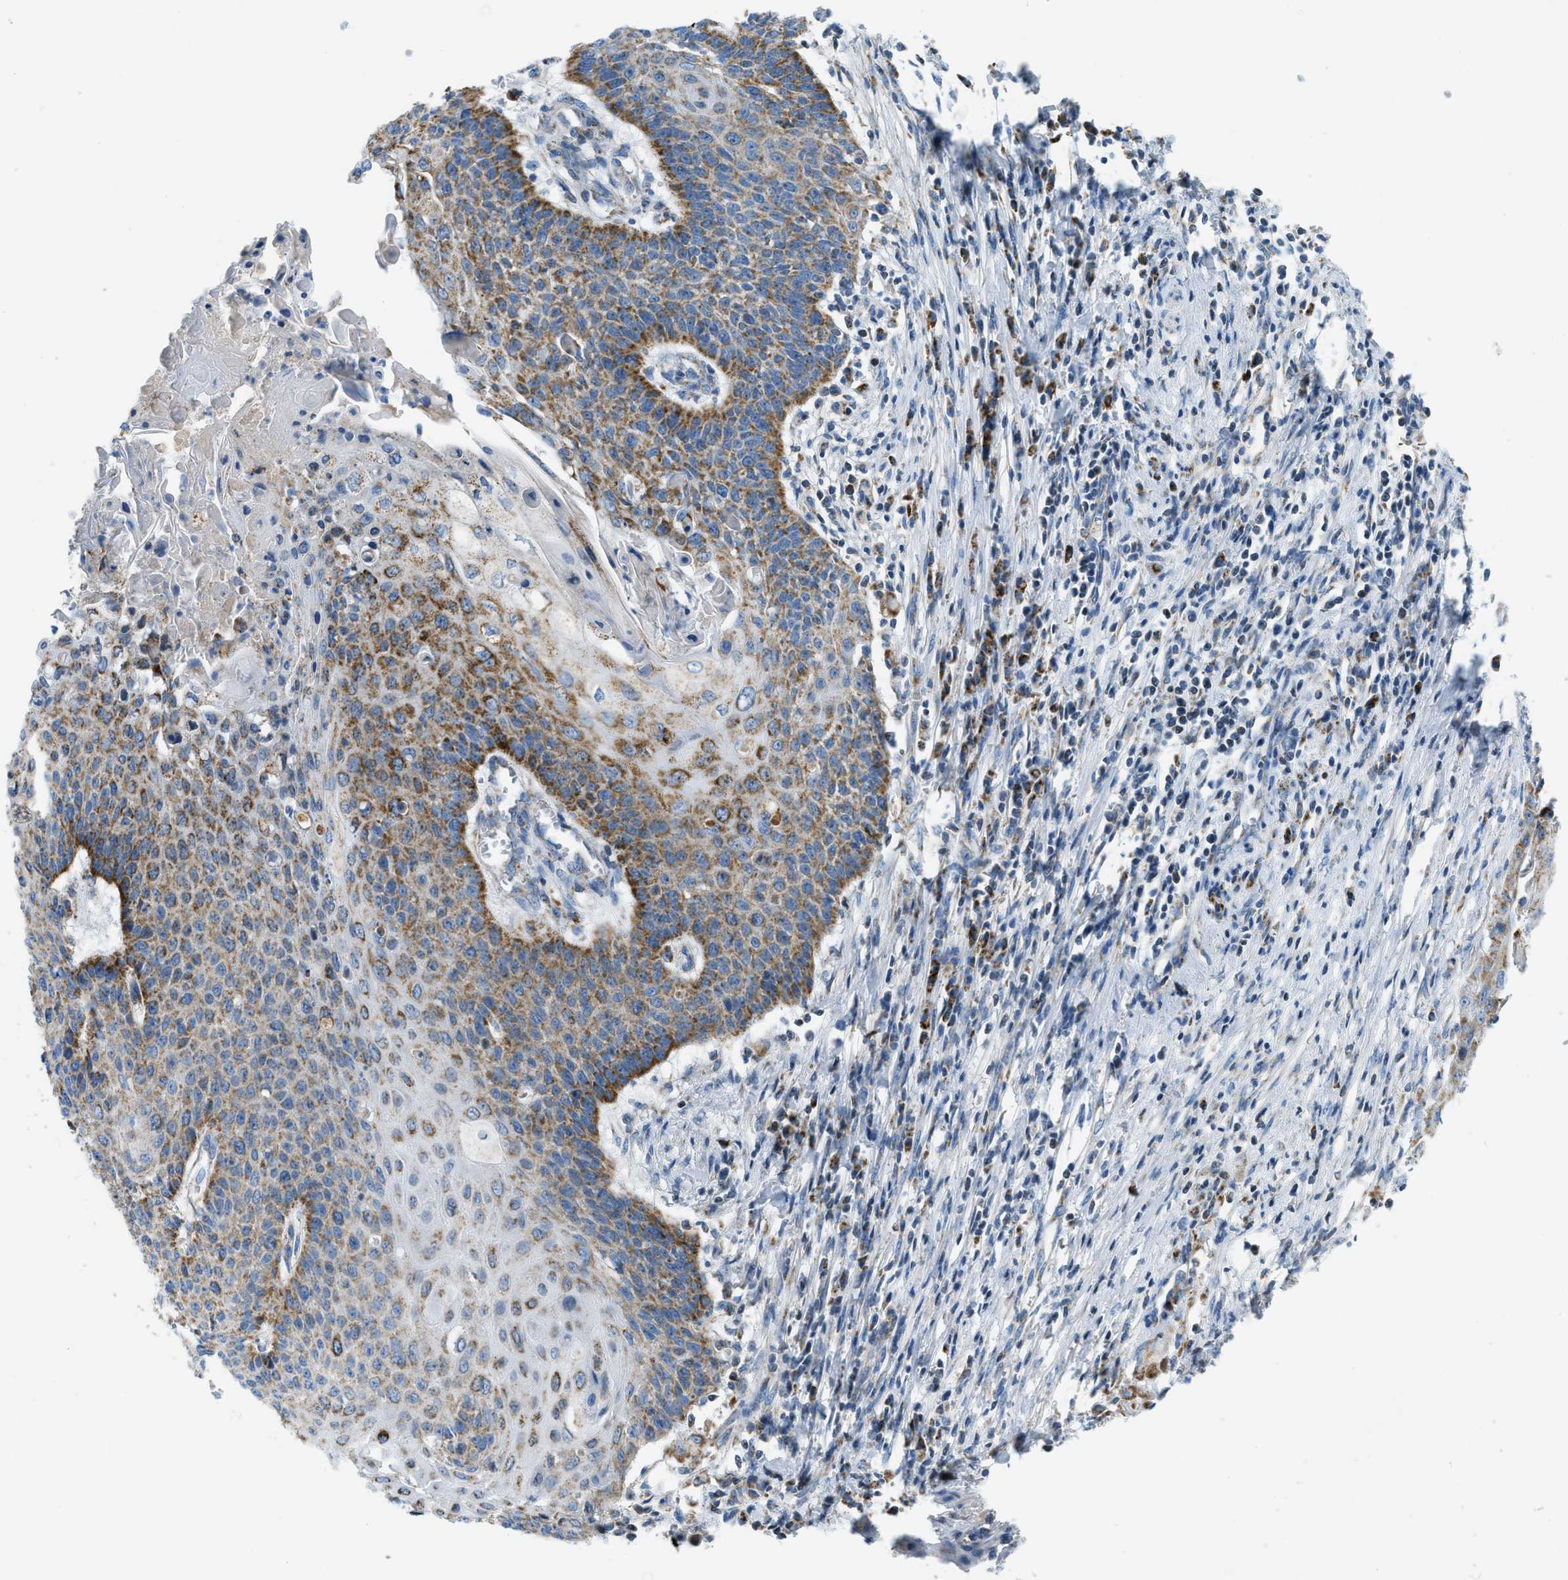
{"staining": {"intensity": "moderate", "quantity": ">75%", "location": "cytoplasmic/membranous"}, "tissue": "cervical cancer", "cell_type": "Tumor cells", "image_type": "cancer", "snomed": [{"axis": "morphology", "description": "Squamous cell carcinoma, NOS"}, {"axis": "topography", "description": "Cervix"}], "caption": "This is a micrograph of immunohistochemistry (IHC) staining of cervical squamous cell carcinoma, which shows moderate positivity in the cytoplasmic/membranous of tumor cells.", "gene": "ACADVL", "patient": {"sex": "female", "age": 39}}